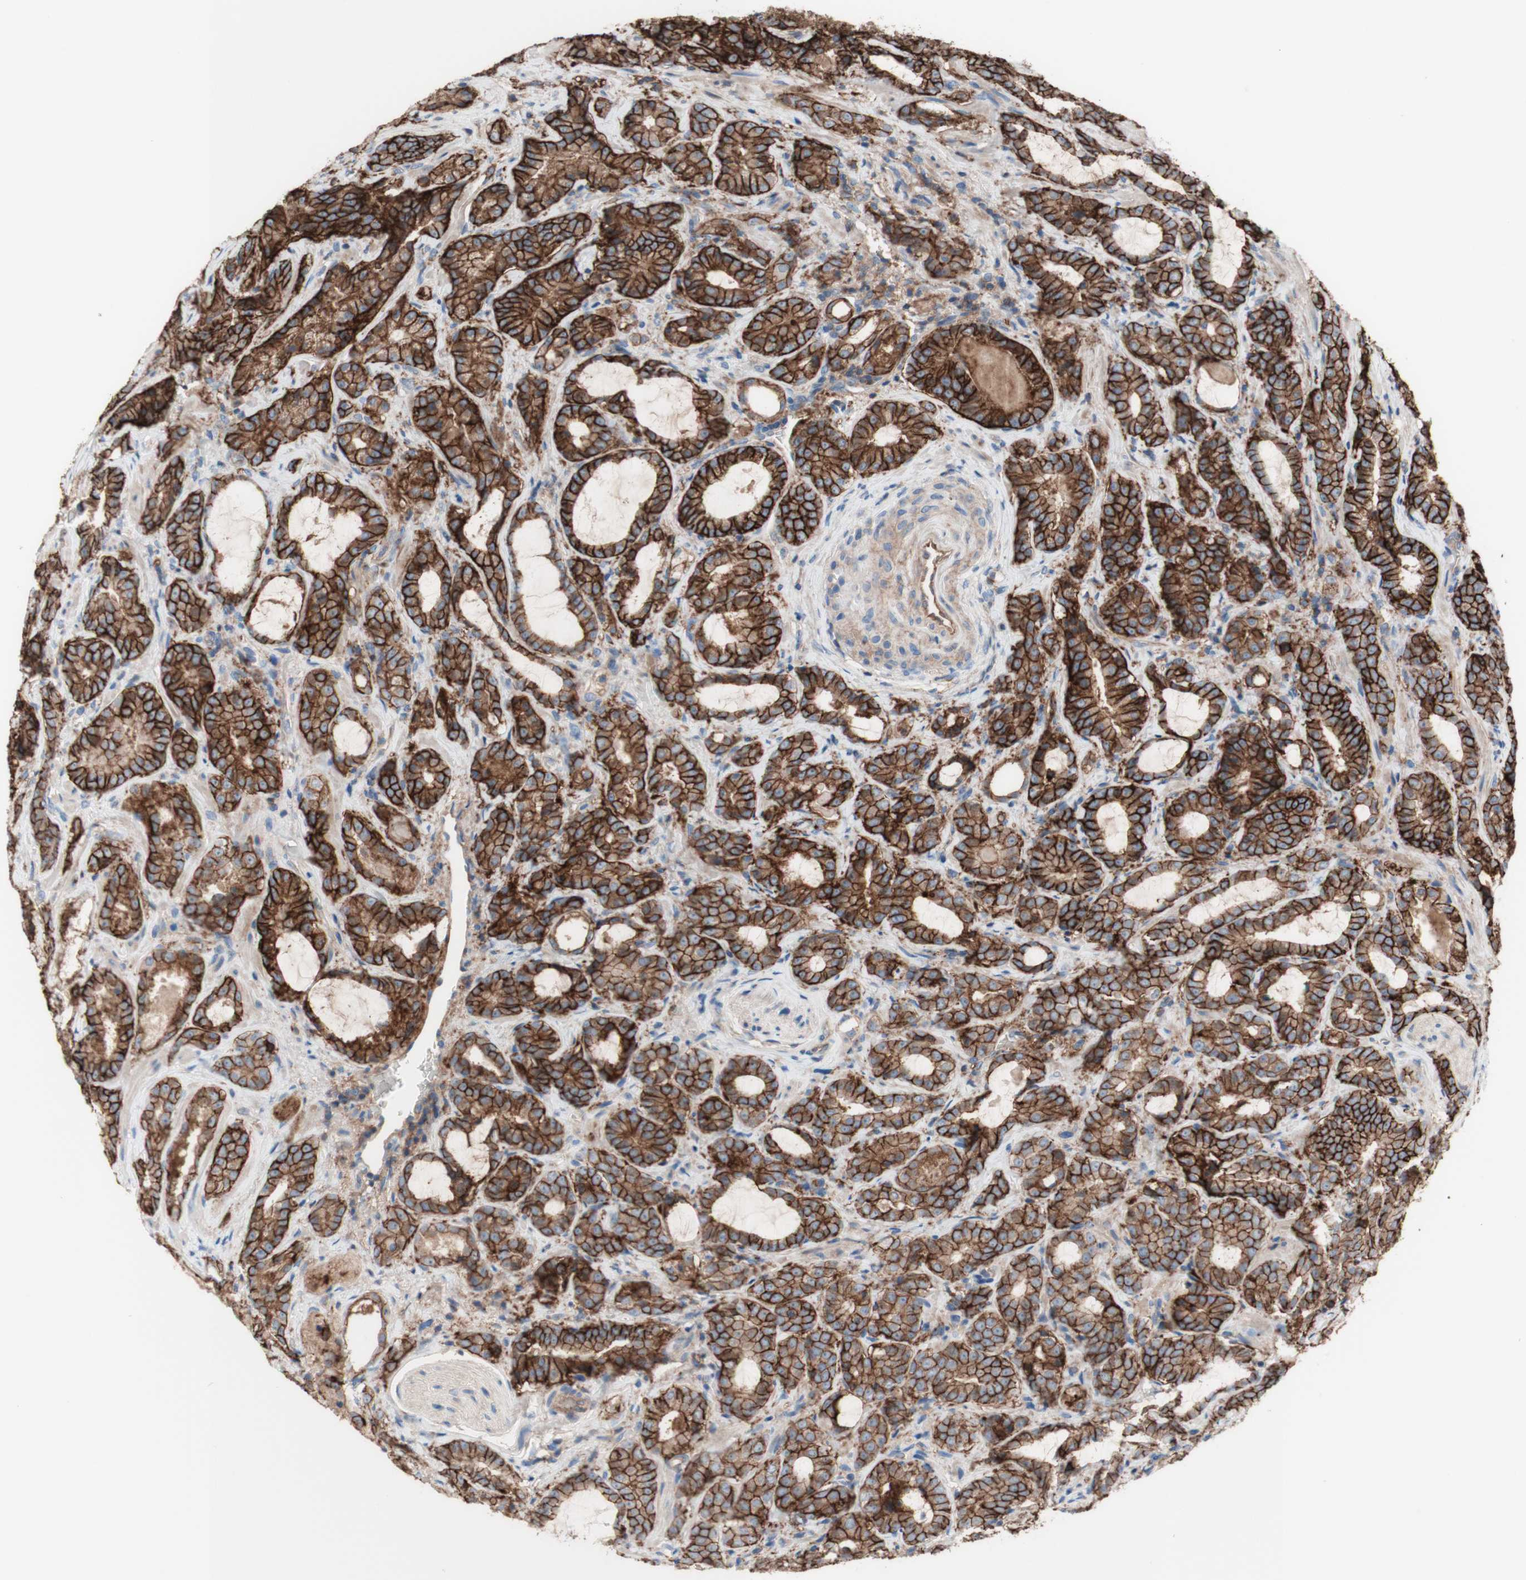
{"staining": {"intensity": "strong", "quantity": ">75%", "location": "cytoplasmic/membranous"}, "tissue": "prostate cancer", "cell_type": "Tumor cells", "image_type": "cancer", "snomed": [{"axis": "morphology", "description": "Adenocarcinoma, Low grade"}, {"axis": "topography", "description": "Prostate"}], "caption": "Immunohistochemical staining of human prostate cancer (low-grade adenocarcinoma) demonstrates high levels of strong cytoplasmic/membranous protein expression in approximately >75% of tumor cells.", "gene": "CD46", "patient": {"sex": "male", "age": 60}}